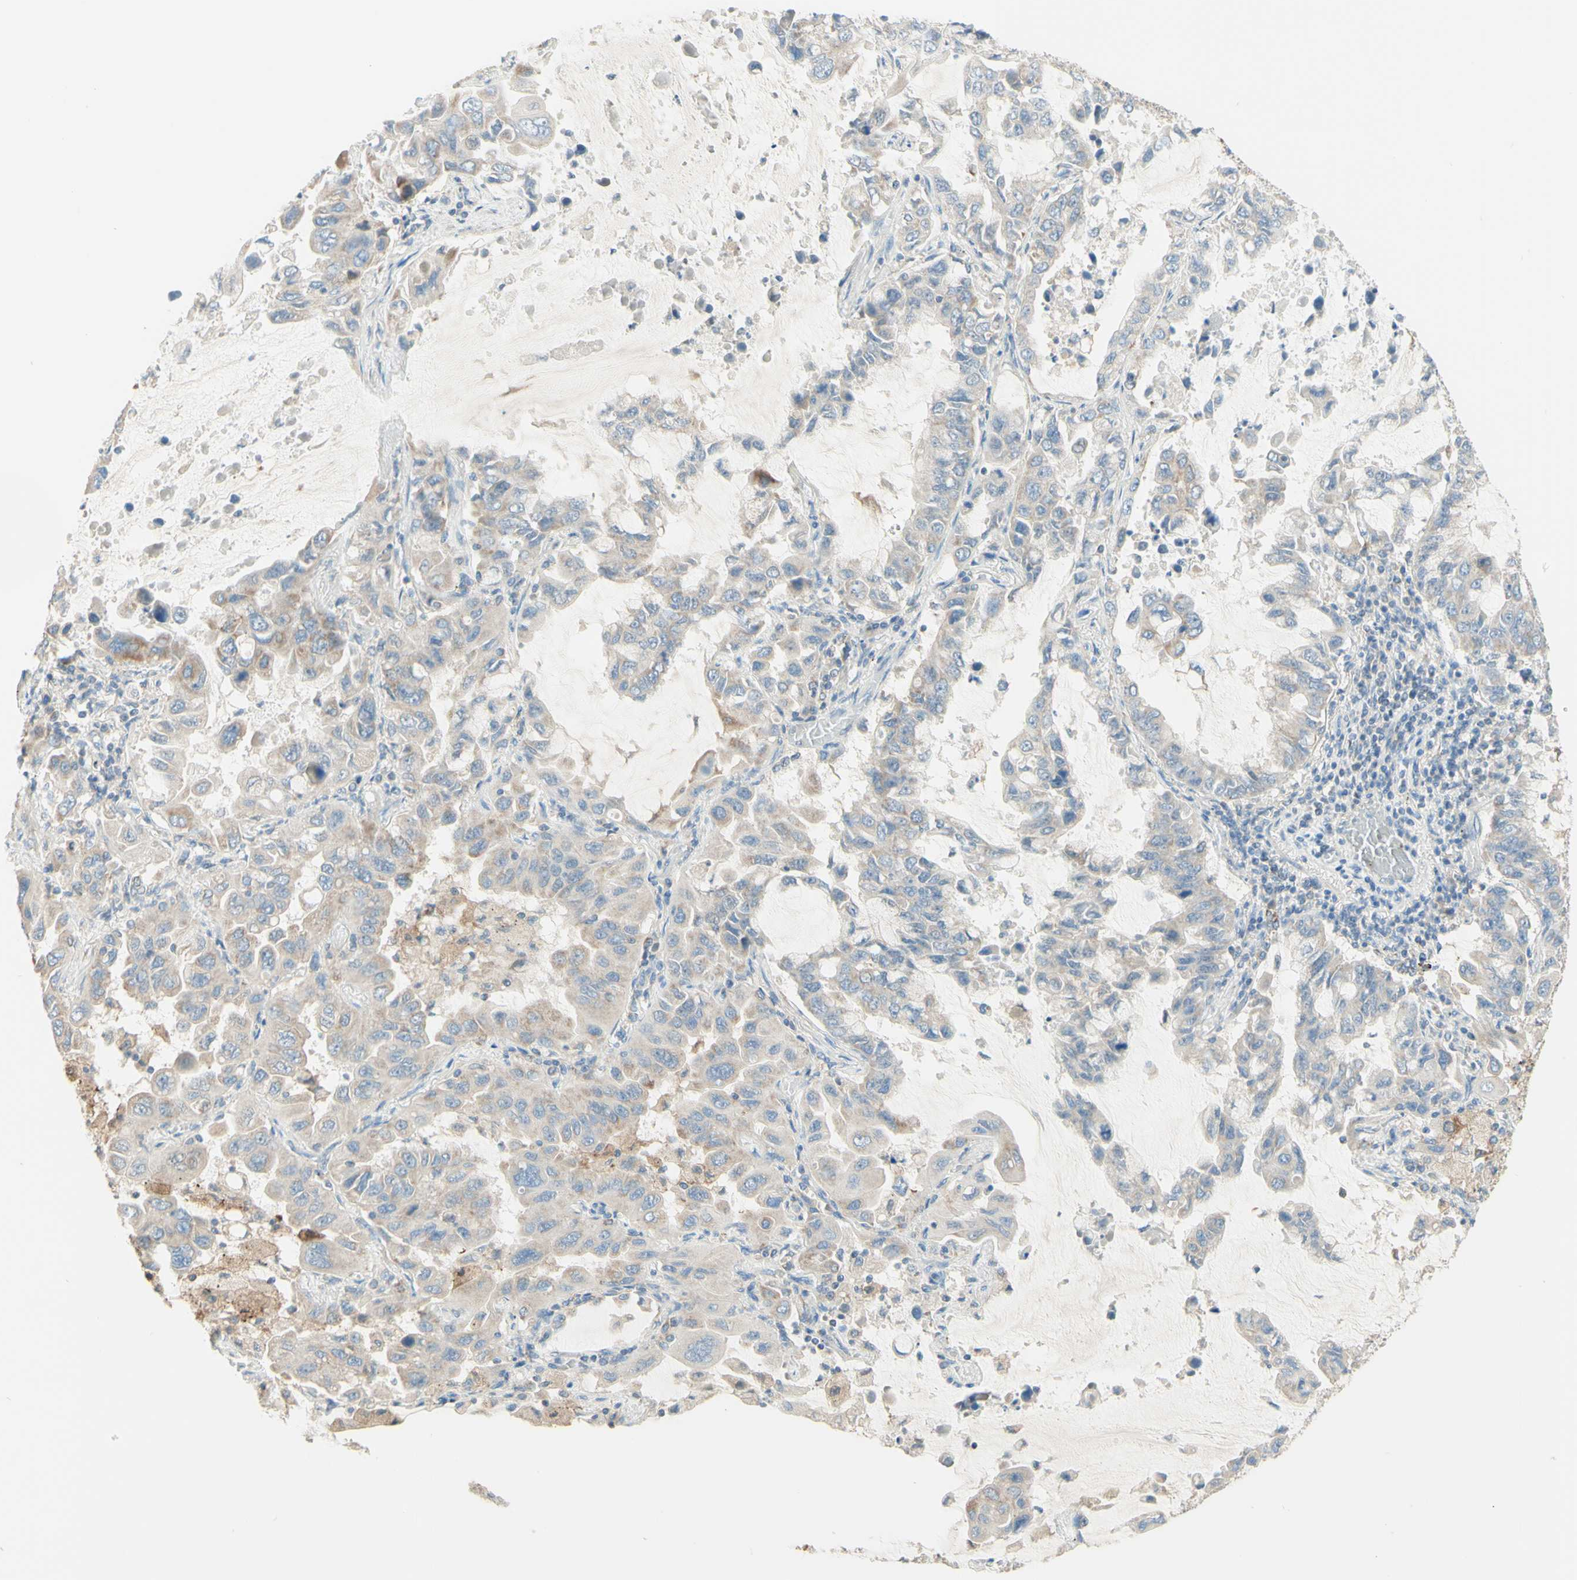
{"staining": {"intensity": "weak", "quantity": "<25%", "location": "cytoplasmic/membranous"}, "tissue": "lung cancer", "cell_type": "Tumor cells", "image_type": "cancer", "snomed": [{"axis": "morphology", "description": "Adenocarcinoma, NOS"}, {"axis": "topography", "description": "Lung"}], "caption": "Image shows no significant protein staining in tumor cells of lung cancer.", "gene": "ARMC10", "patient": {"sex": "male", "age": 64}}